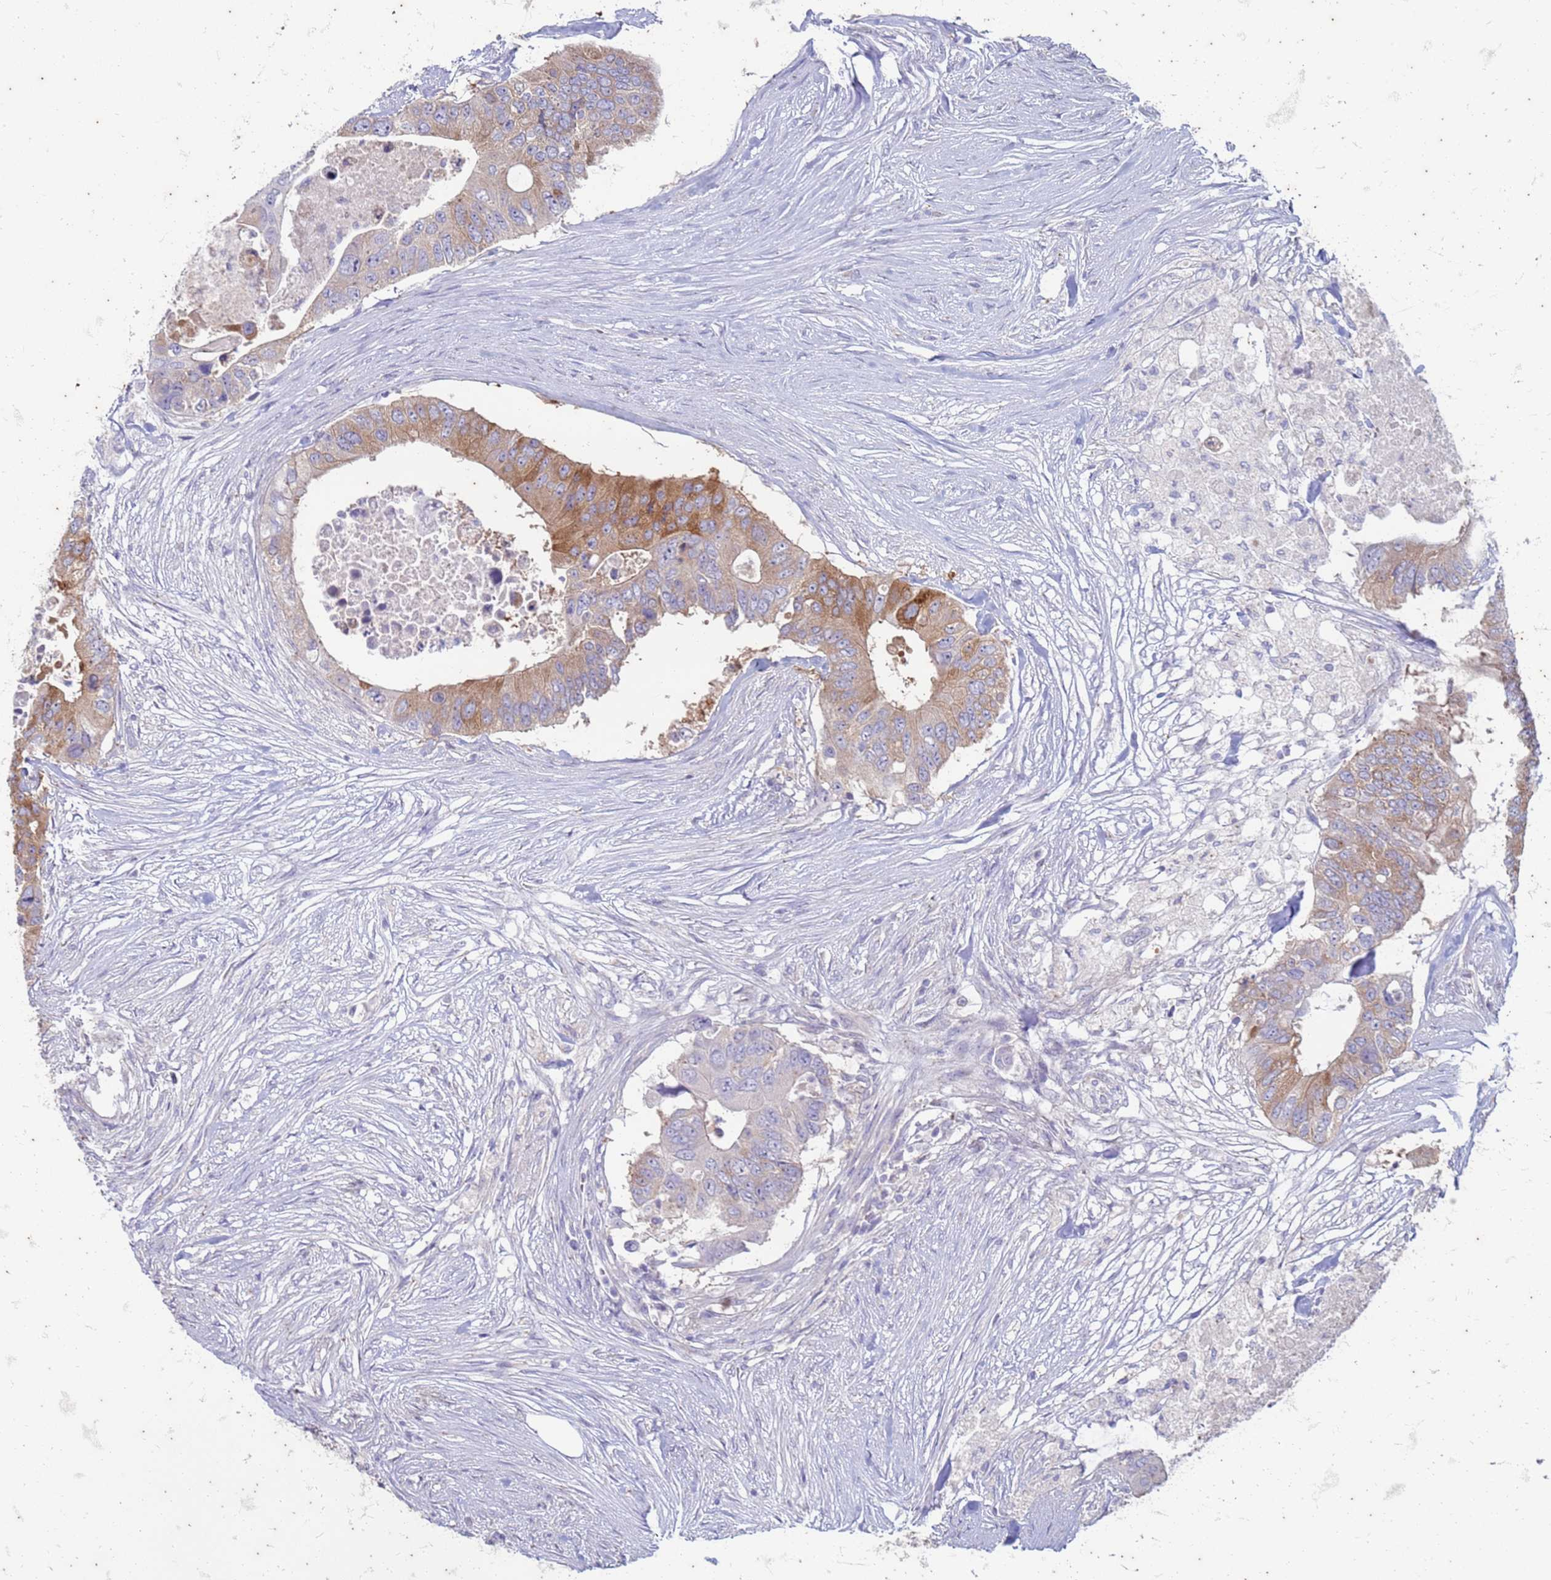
{"staining": {"intensity": "moderate", "quantity": "<25%", "location": "cytoplasmic/membranous"}, "tissue": "colorectal cancer", "cell_type": "Tumor cells", "image_type": "cancer", "snomed": [{"axis": "morphology", "description": "Adenocarcinoma, NOS"}, {"axis": "topography", "description": "Colon"}], "caption": "A brown stain shows moderate cytoplasmic/membranous positivity of a protein in colorectal cancer tumor cells. (DAB (3,3'-diaminobenzidine) = brown stain, brightfield microscopy at high magnification).", "gene": "SUCO", "patient": {"sex": "male", "age": 71}}